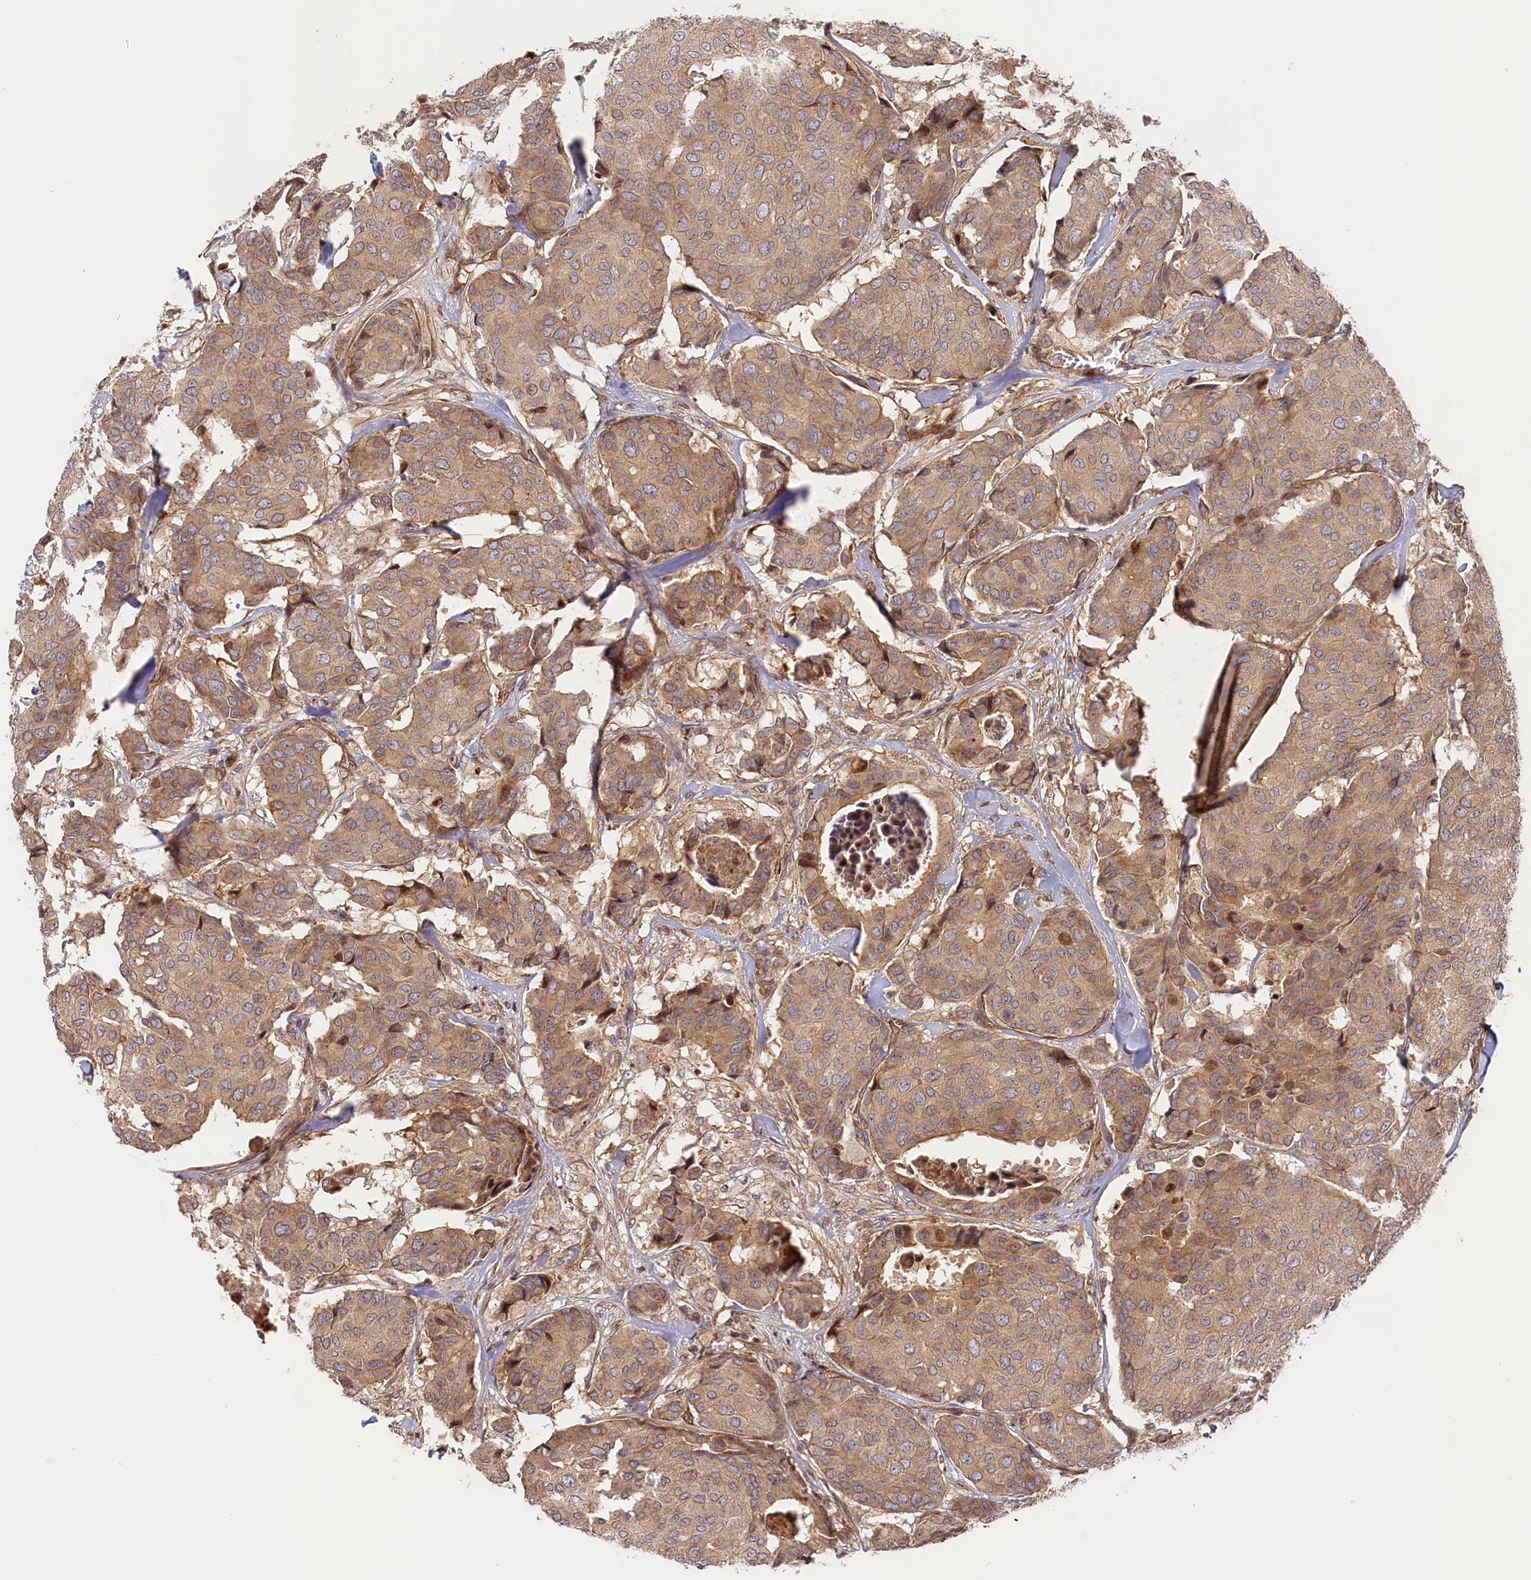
{"staining": {"intensity": "weak", "quantity": ">75%", "location": "cytoplasmic/membranous"}, "tissue": "breast cancer", "cell_type": "Tumor cells", "image_type": "cancer", "snomed": [{"axis": "morphology", "description": "Duct carcinoma"}, {"axis": "topography", "description": "Breast"}], "caption": "A brown stain shows weak cytoplasmic/membranous staining of a protein in human invasive ductal carcinoma (breast) tumor cells.", "gene": "CEP44", "patient": {"sex": "female", "age": 75}}